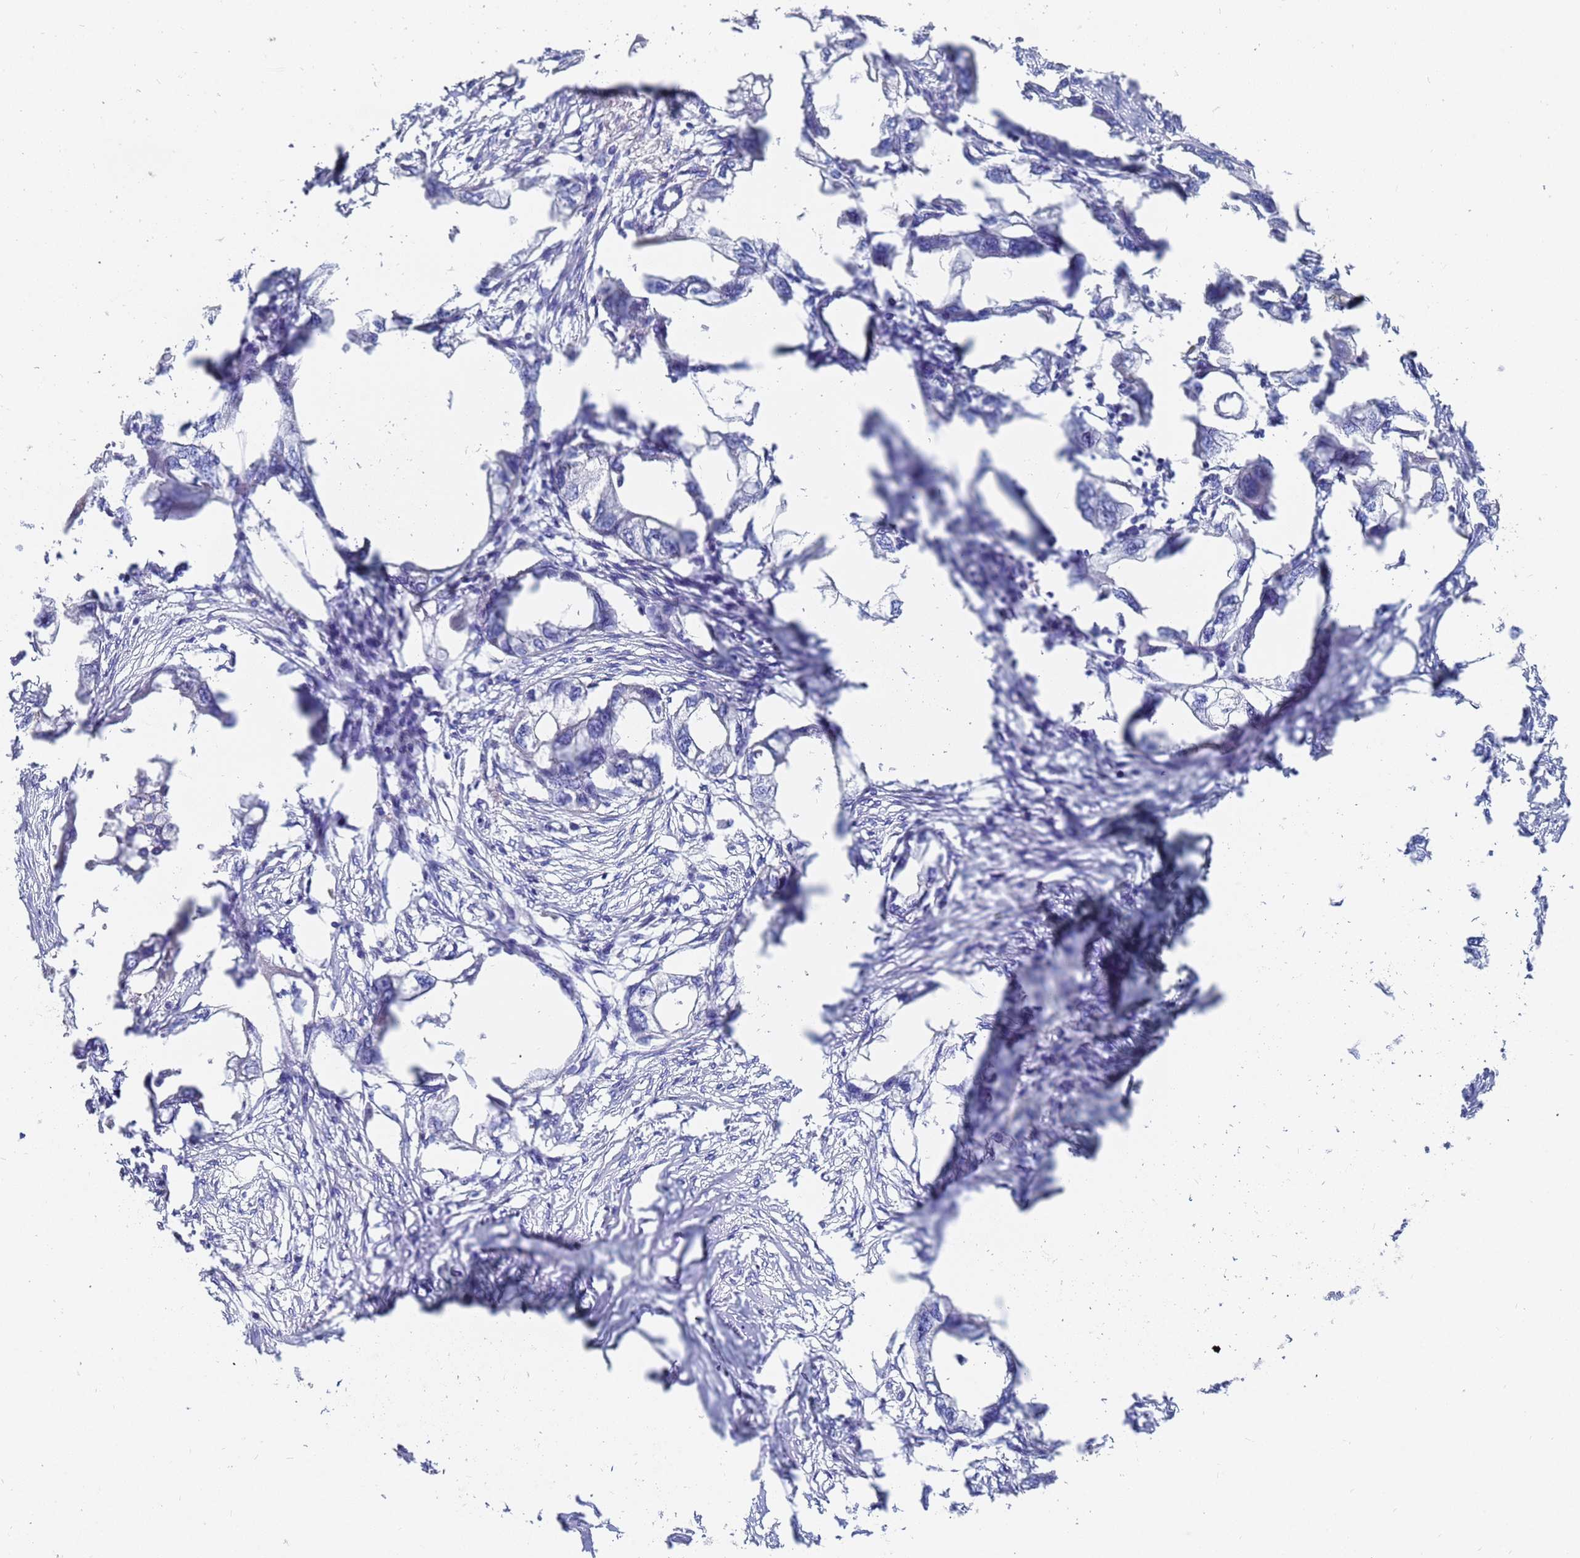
{"staining": {"intensity": "negative", "quantity": "none", "location": "none"}, "tissue": "endometrial cancer", "cell_type": "Tumor cells", "image_type": "cancer", "snomed": [{"axis": "morphology", "description": "Adenocarcinoma, NOS"}, {"axis": "morphology", "description": "Adenocarcinoma, metastatic, NOS"}, {"axis": "topography", "description": "Adipose tissue"}, {"axis": "topography", "description": "Endometrium"}], "caption": "Protein analysis of endometrial cancer (adenocarcinoma) shows no significant staining in tumor cells. The staining is performed using DAB (3,3'-diaminobenzidine) brown chromogen with nuclei counter-stained in using hematoxylin.", "gene": "C2orf72", "patient": {"sex": "female", "age": 67}}